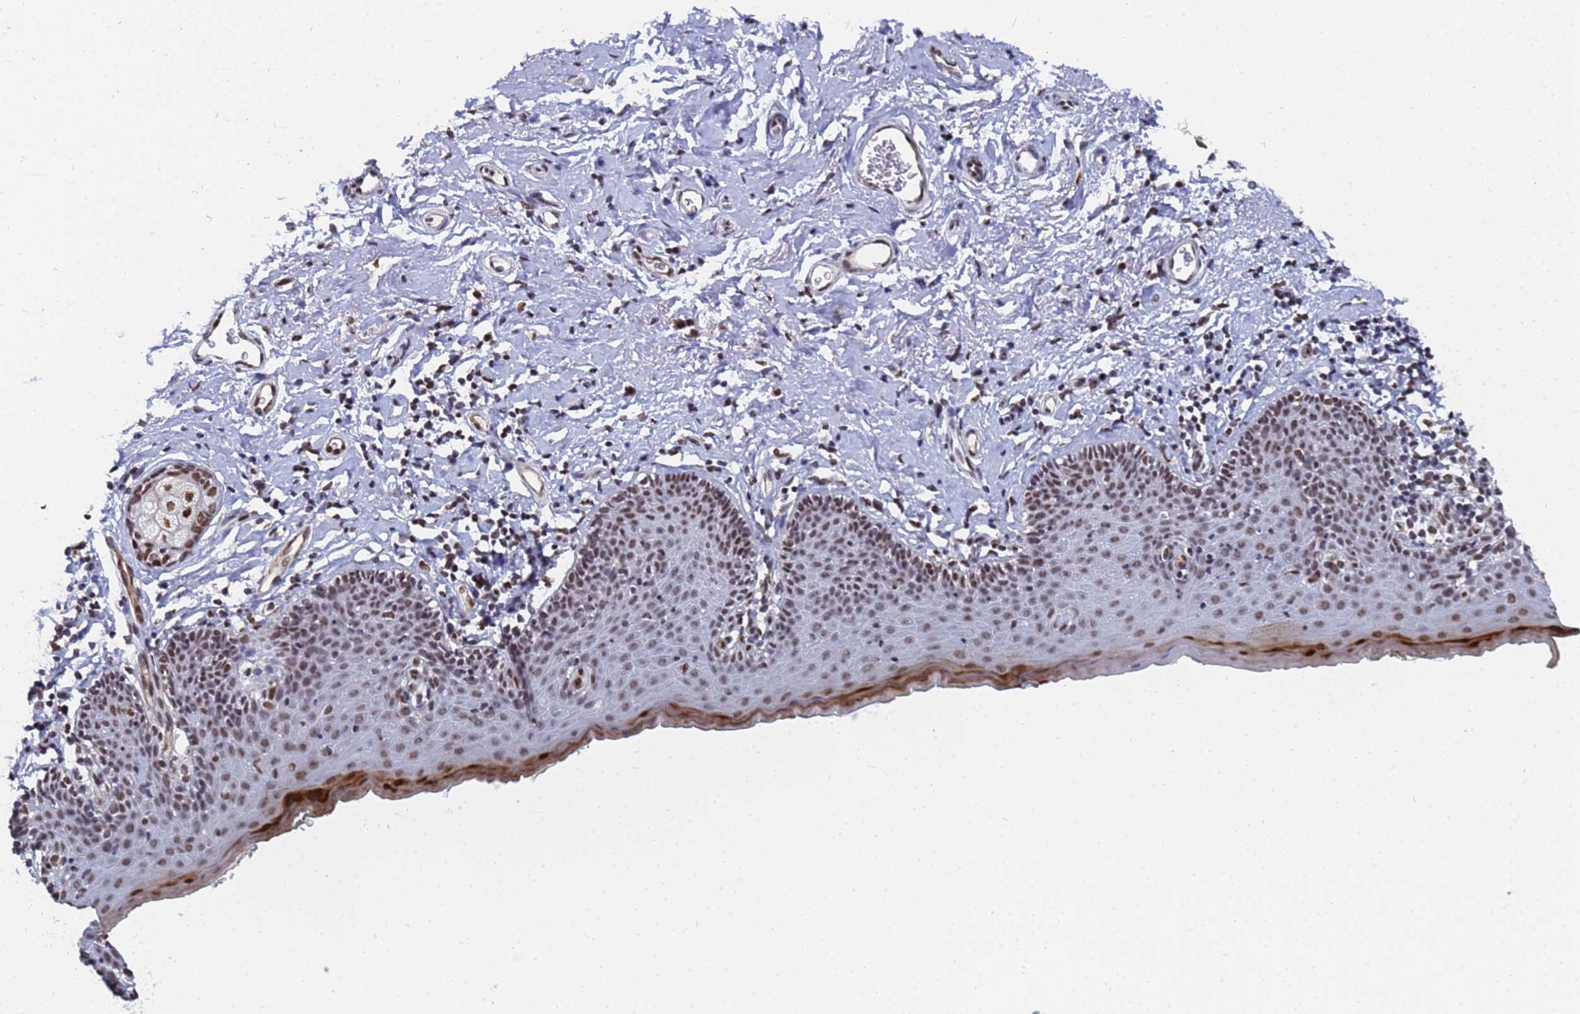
{"staining": {"intensity": "moderate", "quantity": ">75%", "location": "cytoplasmic/membranous,nuclear"}, "tissue": "skin", "cell_type": "Epidermal cells", "image_type": "normal", "snomed": [{"axis": "morphology", "description": "Normal tissue, NOS"}, {"axis": "topography", "description": "Vulva"}], "caption": "High-magnification brightfield microscopy of normal skin stained with DAB (brown) and counterstained with hematoxylin (blue). epidermal cells exhibit moderate cytoplasmic/membranous,nuclear expression is appreciated in about>75% of cells.", "gene": "RAVER2", "patient": {"sex": "female", "age": 66}}